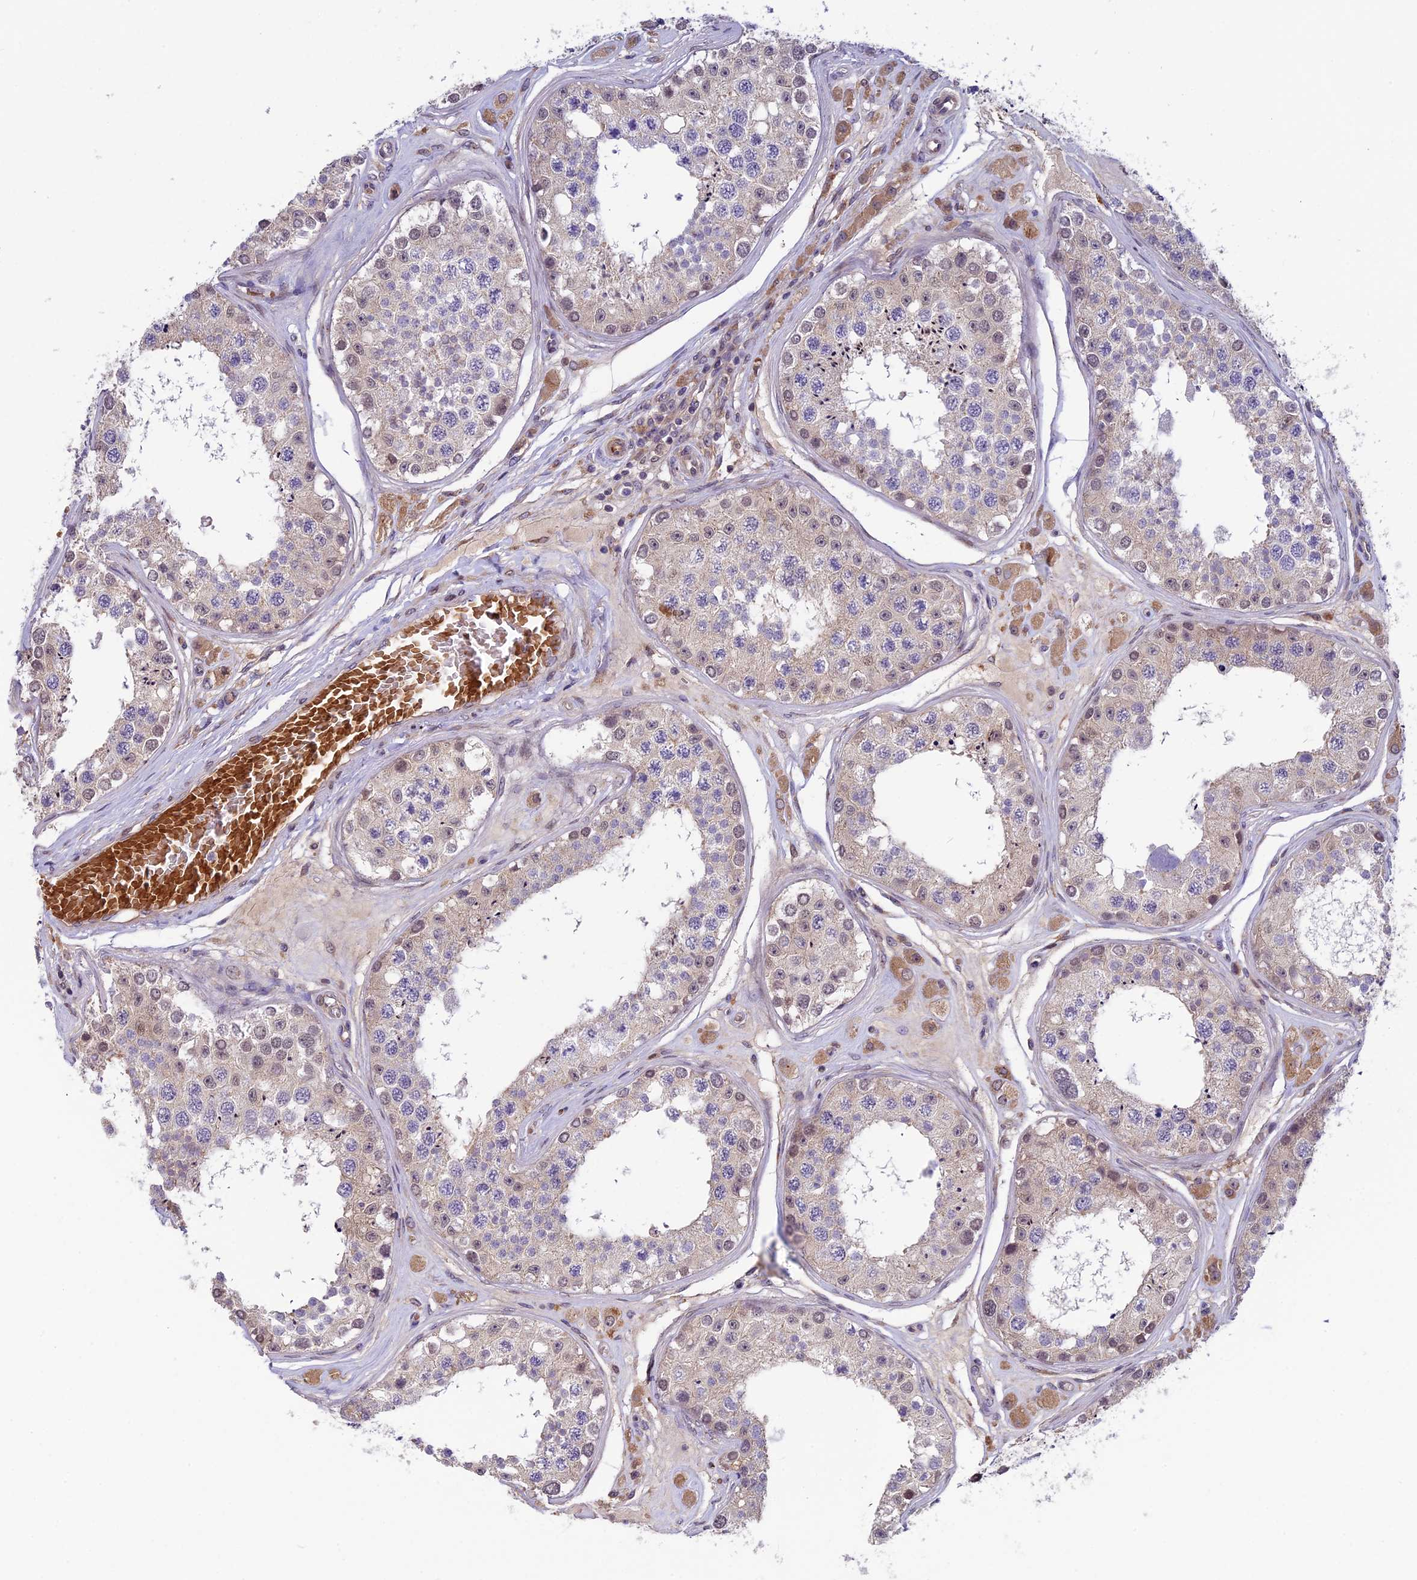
{"staining": {"intensity": "weak", "quantity": "25%-75%", "location": "cytoplasmic/membranous"}, "tissue": "testis", "cell_type": "Cells in seminiferous ducts", "image_type": "normal", "snomed": [{"axis": "morphology", "description": "Normal tissue, NOS"}, {"axis": "topography", "description": "Testis"}], "caption": "High-magnification brightfield microscopy of unremarkable testis stained with DAB (brown) and counterstained with hematoxylin (blue). cells in seminiferous ducts exhibit weak cytoplasmic/membranous expression is present in about25%-75% of cells.", "gene": "CCDC9B", "patient": {"sex": "male", "age": 25}}